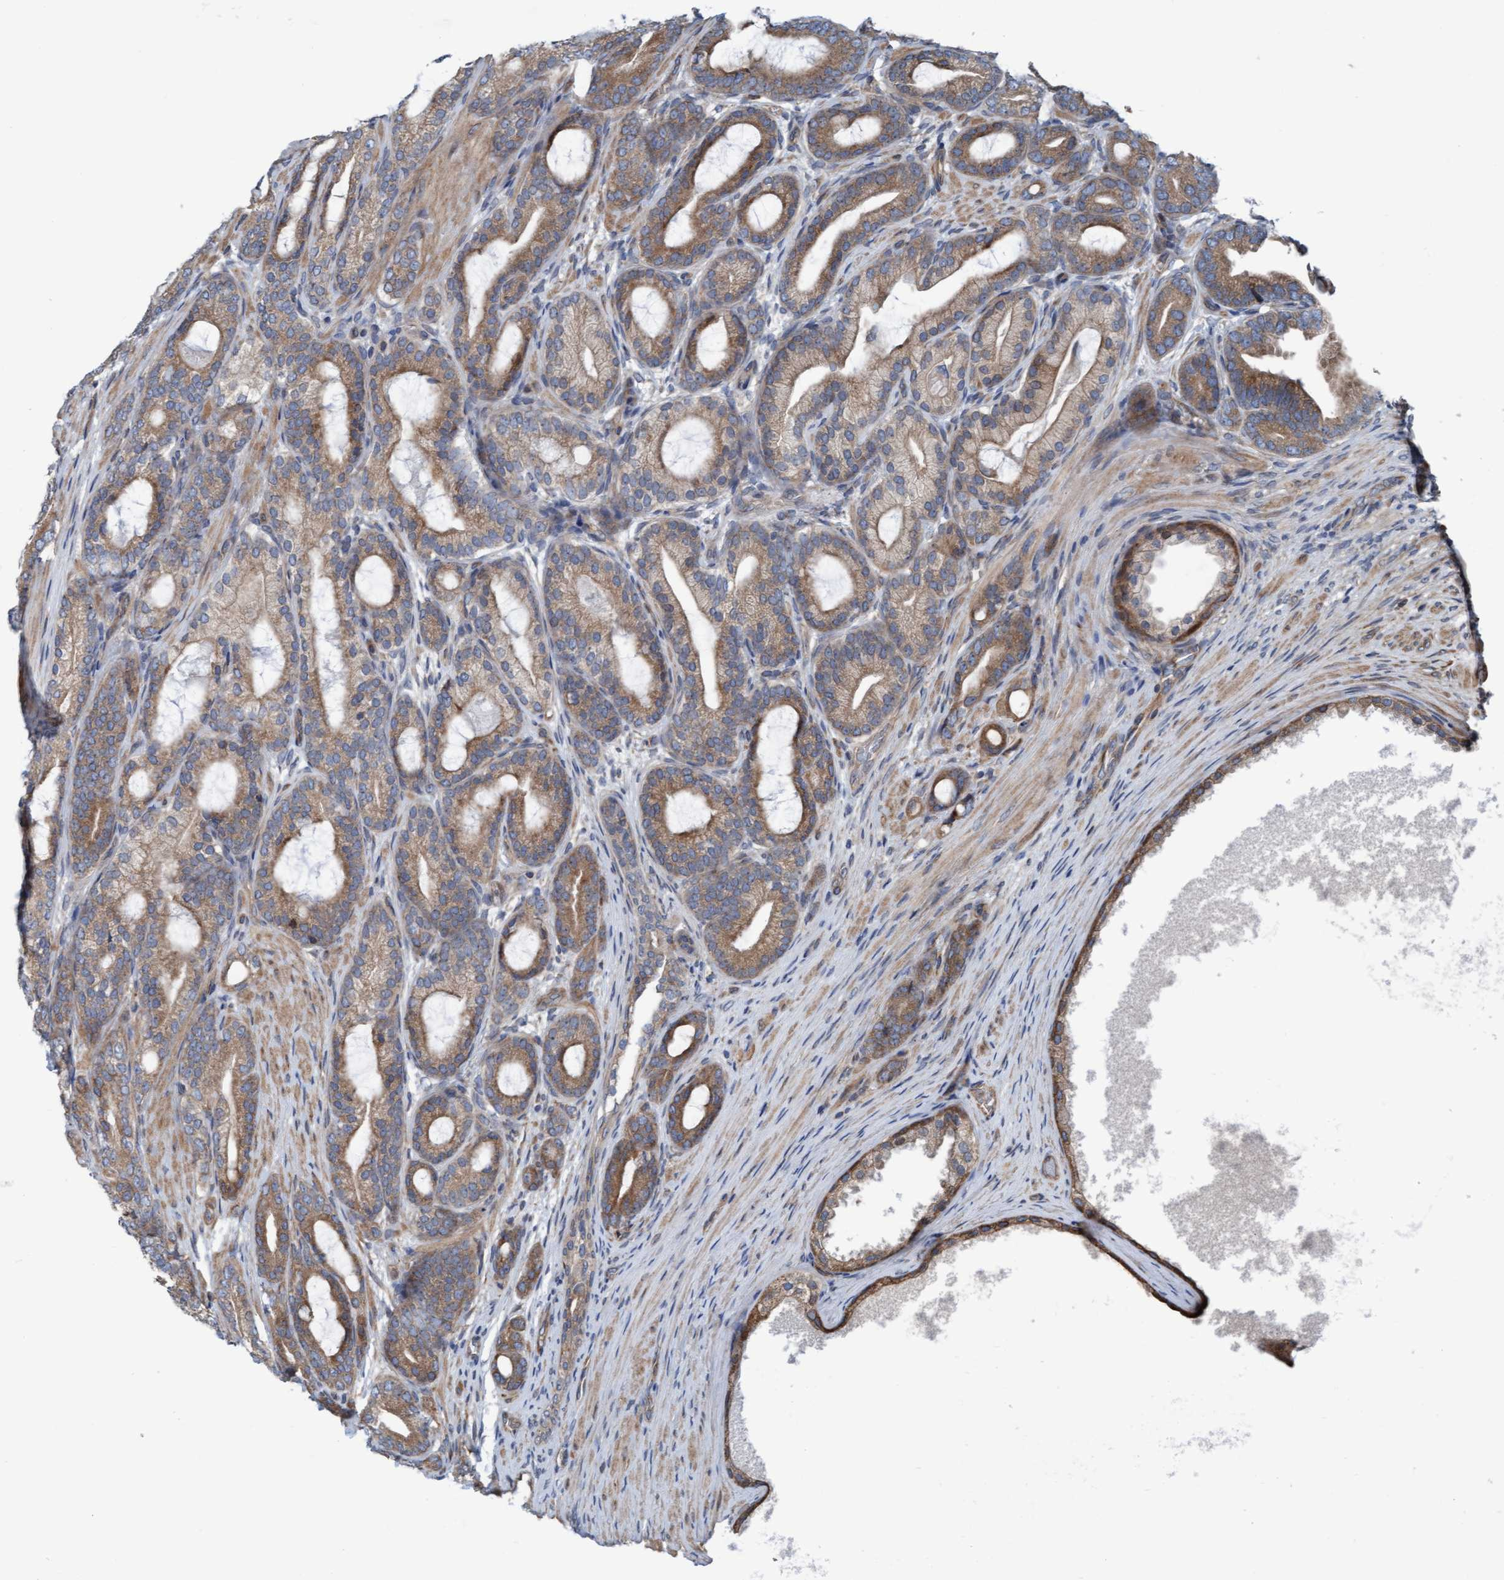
{"staining": {"intensity": "moderate", "quantity": ">75%", "location": "cytoplasmic/membranous"}, "tissue": "prostate cancer", "cell_type": "Tumor cells", "image_type": "cancer", "snomed": [{"axis": "morphology", "description": "Adenocarcinoma, High grade"}, {"axis": "topography", "description": "Prostate"}], "caption": "The immunohistochemical stain highlights moderate cytoplasmic/membranous positivity in tumor cells of adenocarcinoma (high-grade) (prostate) tissue.", "gene": "RAP1GAP2", "patient": {"sex": "male", "age": 60}}